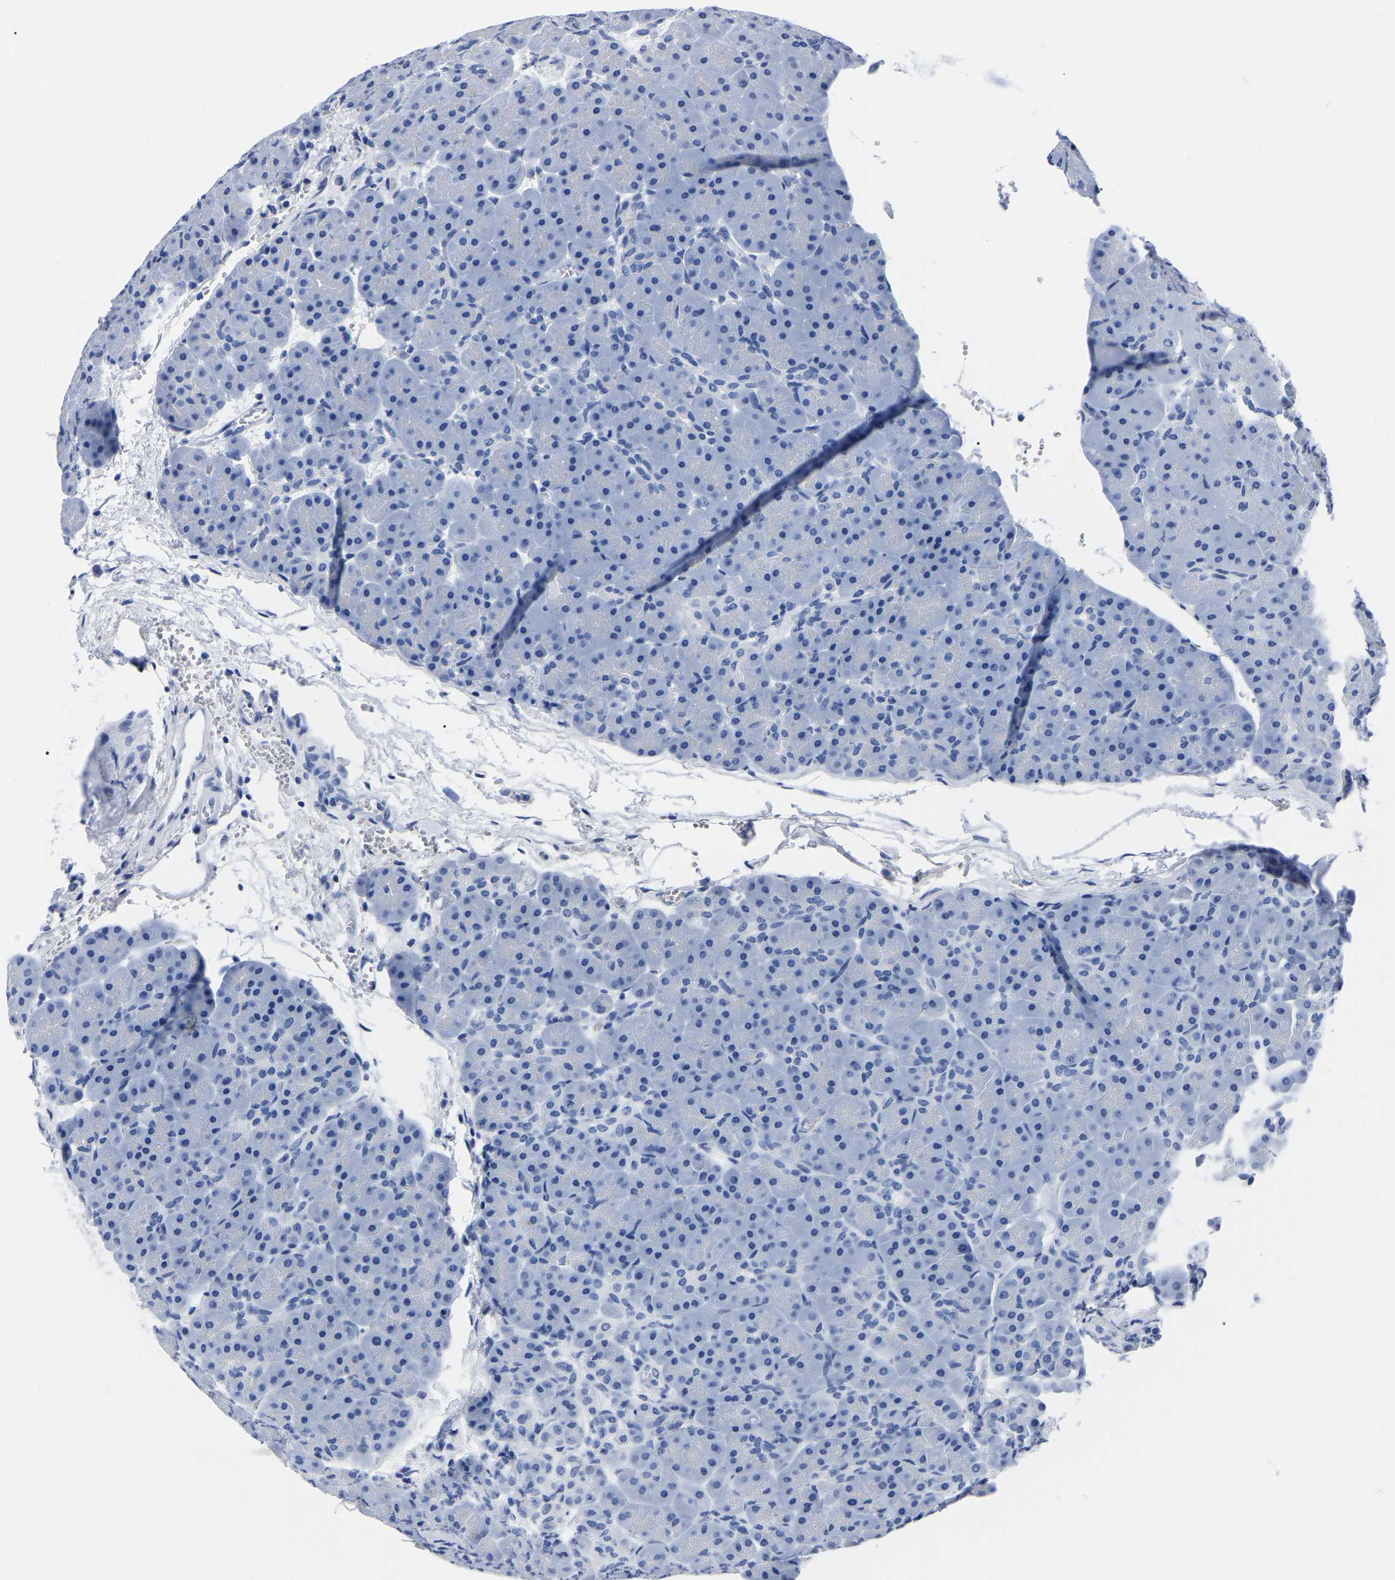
{"staining": {"intensity": "negative", "quantity": "none", "location": "none"}, "tissue": "pancreas", "cell_type": "Exocrine glandular cells", "image_type": "normal", "snomed": [{"axis": "morphology", "description": "Normal tissue, NOS"}, {"axis": "topography", "description": "Pancreas"}], "caption": "Exocrine glandular cells are negative for brown protein staining in unremarkable pancreas. (Brightfield microscopy of DAB immunohistochemistry at high magnification).", "gene": "IMPG2", "patient": {"sex": "male", "age": 66}}